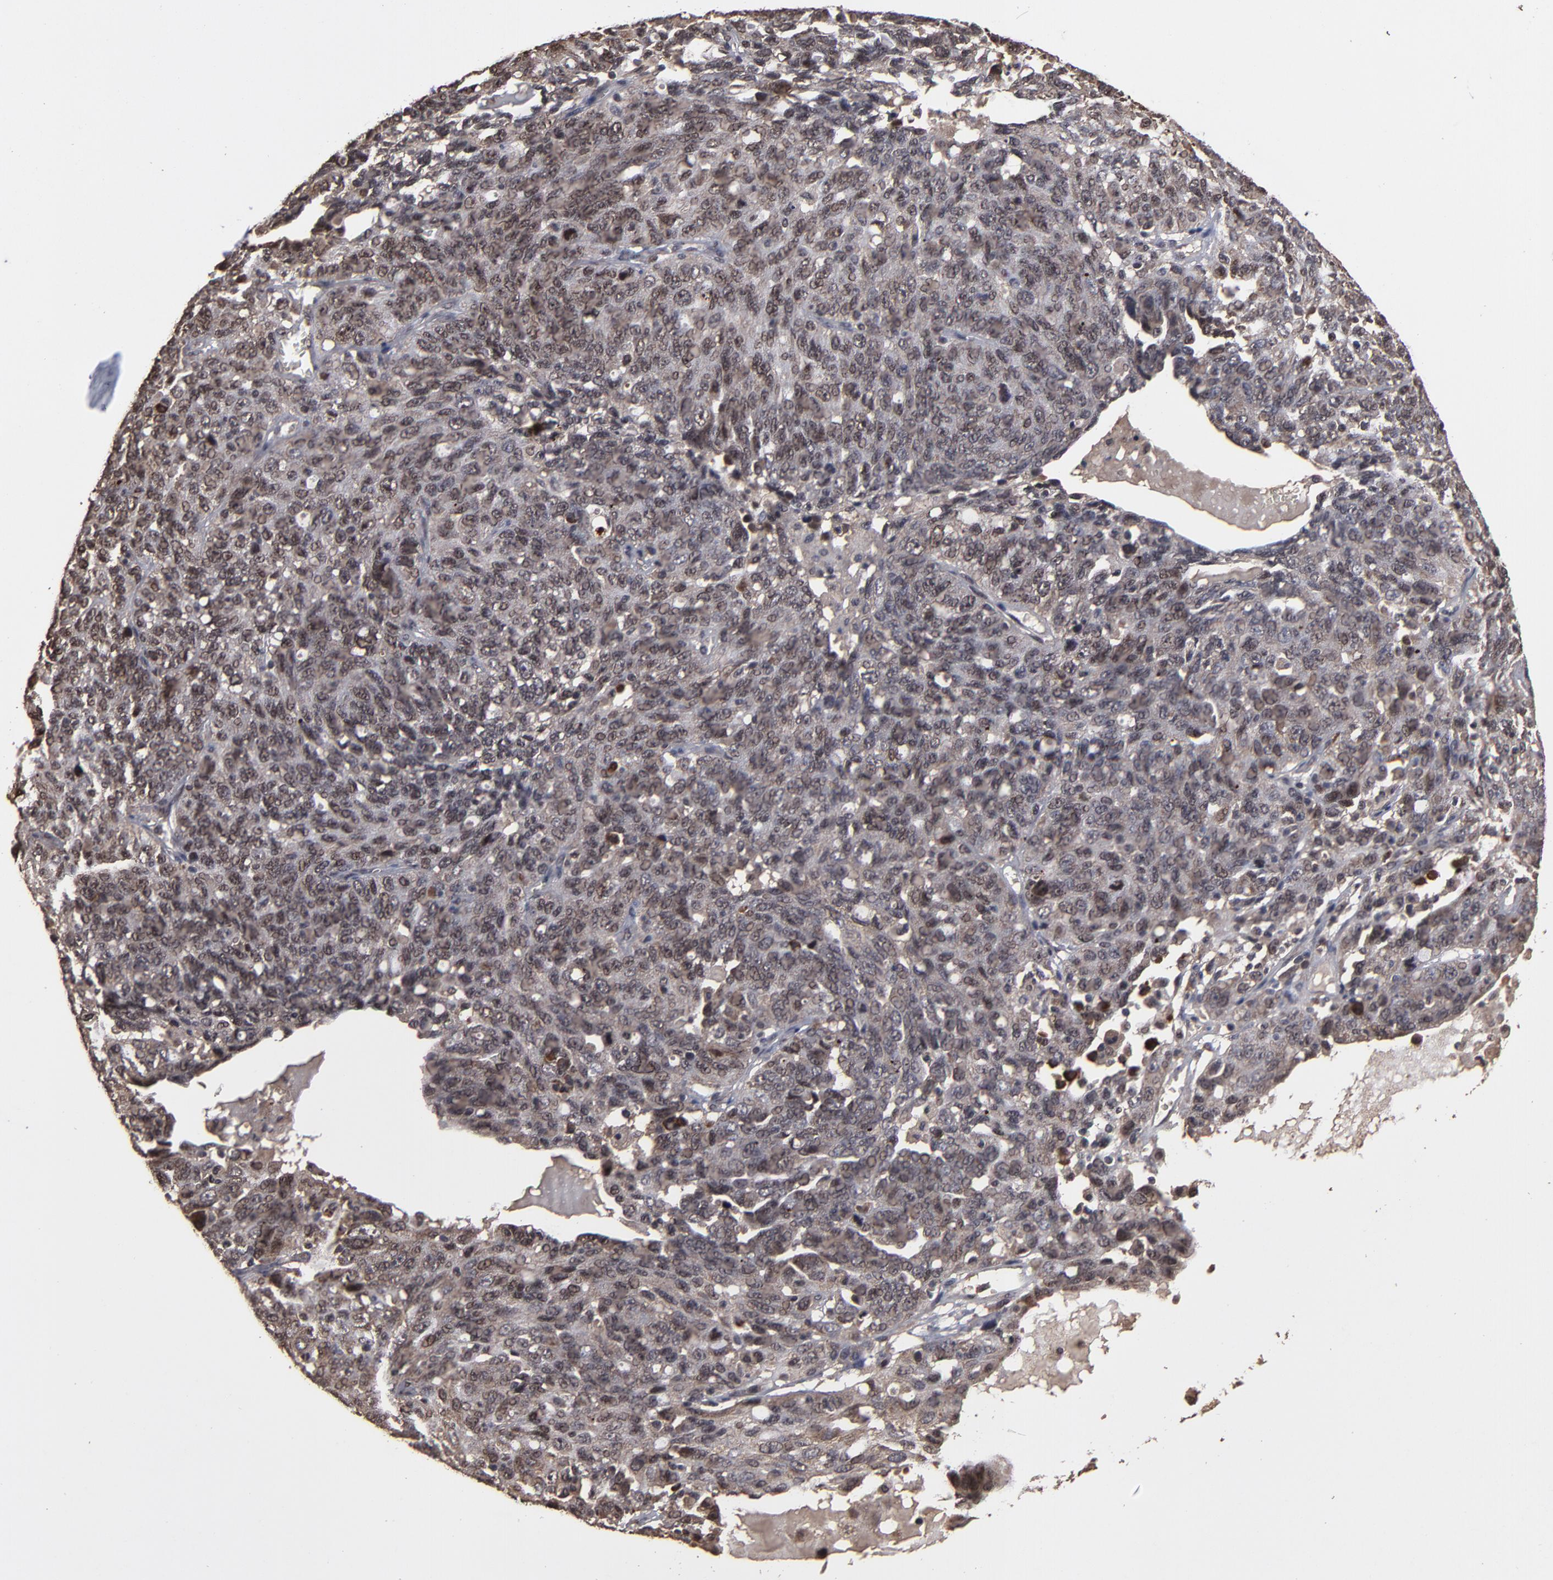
{"staining": {"intensity": "moderate", "quantity": ">75%", "location": "cytoplasmic/membranous,nuclear"}, "tissue": "ovarian cancer", "cell_type": "Tumor cells", "image_type": "cancer", "snomed": [{"axis": "morphology", "description": "Cystadenocarcinoma, serous, NOS"}, {"axis": "topography", "description": "Ovary"}], "caption": "Human serous cystadenocarcinoma (ovarian) stained for a protein (brown) demonstrates moderate cytoplasmic/membranous and nuclear positive staining in approximately >75% of tumor cells.", "gene": "NXF2B", "patient": {"sex": "female", "age": 71}}